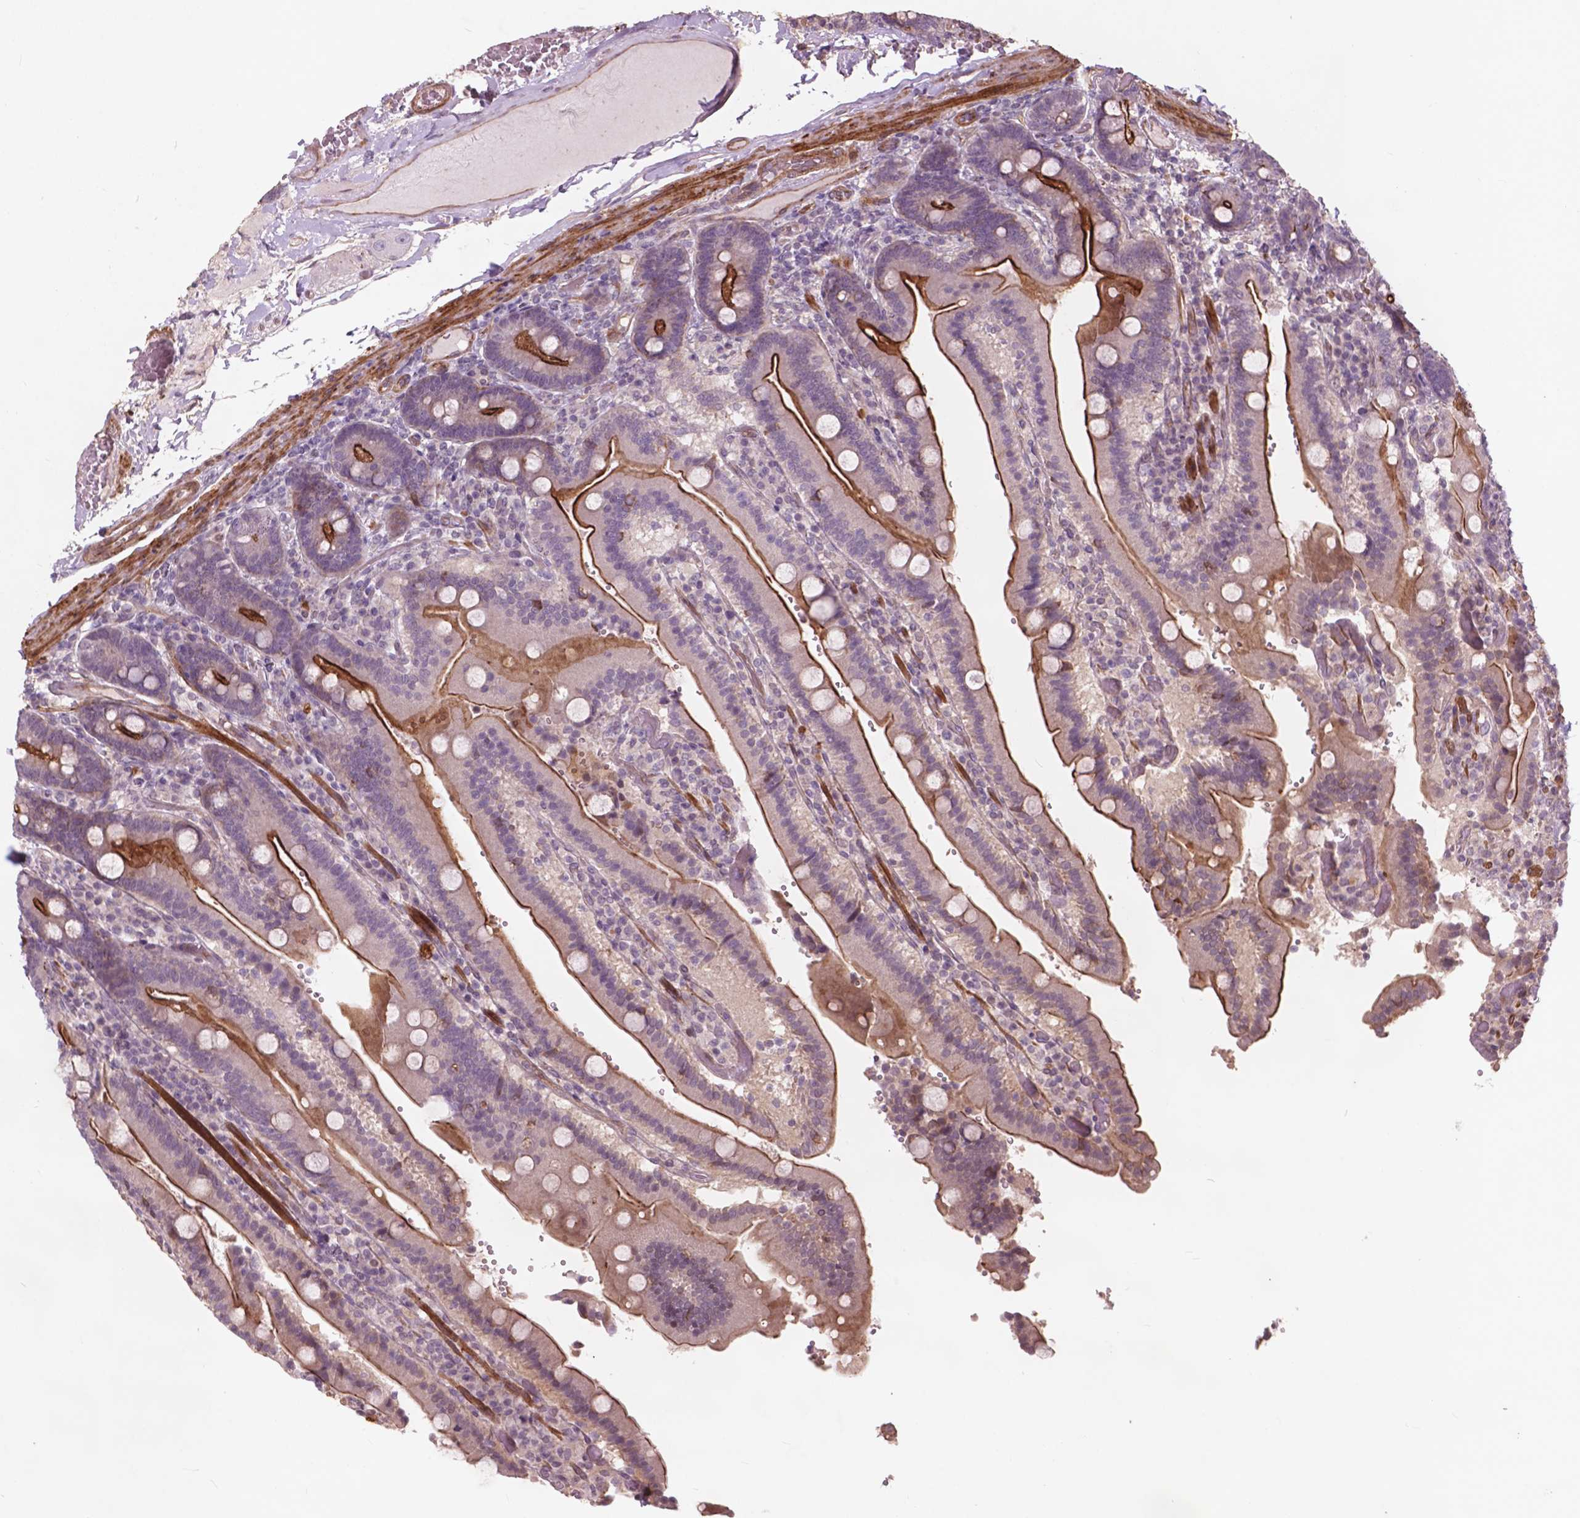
{"staining": {"intensity": "strong", "quantity": "25%-75%", "location": "cytoplasmic/membranous"}, "tissue": "duodenum", "cell_type": "Glandular cells", "image_type": "normal", "snomed": [{"axis": "morphology", "description": "Normal tissue, NOS"}, {"axis": "topography", "description": "Duodenum"}], "caption": "Immunohistochemical staining of unremarkable duodenum shows strong cytoplasmic/membranous protein expression in approximately 25%-75% of glandular cells.", "gene": "RFPL4B", "patient": {"sex": "female", "age": 62}}